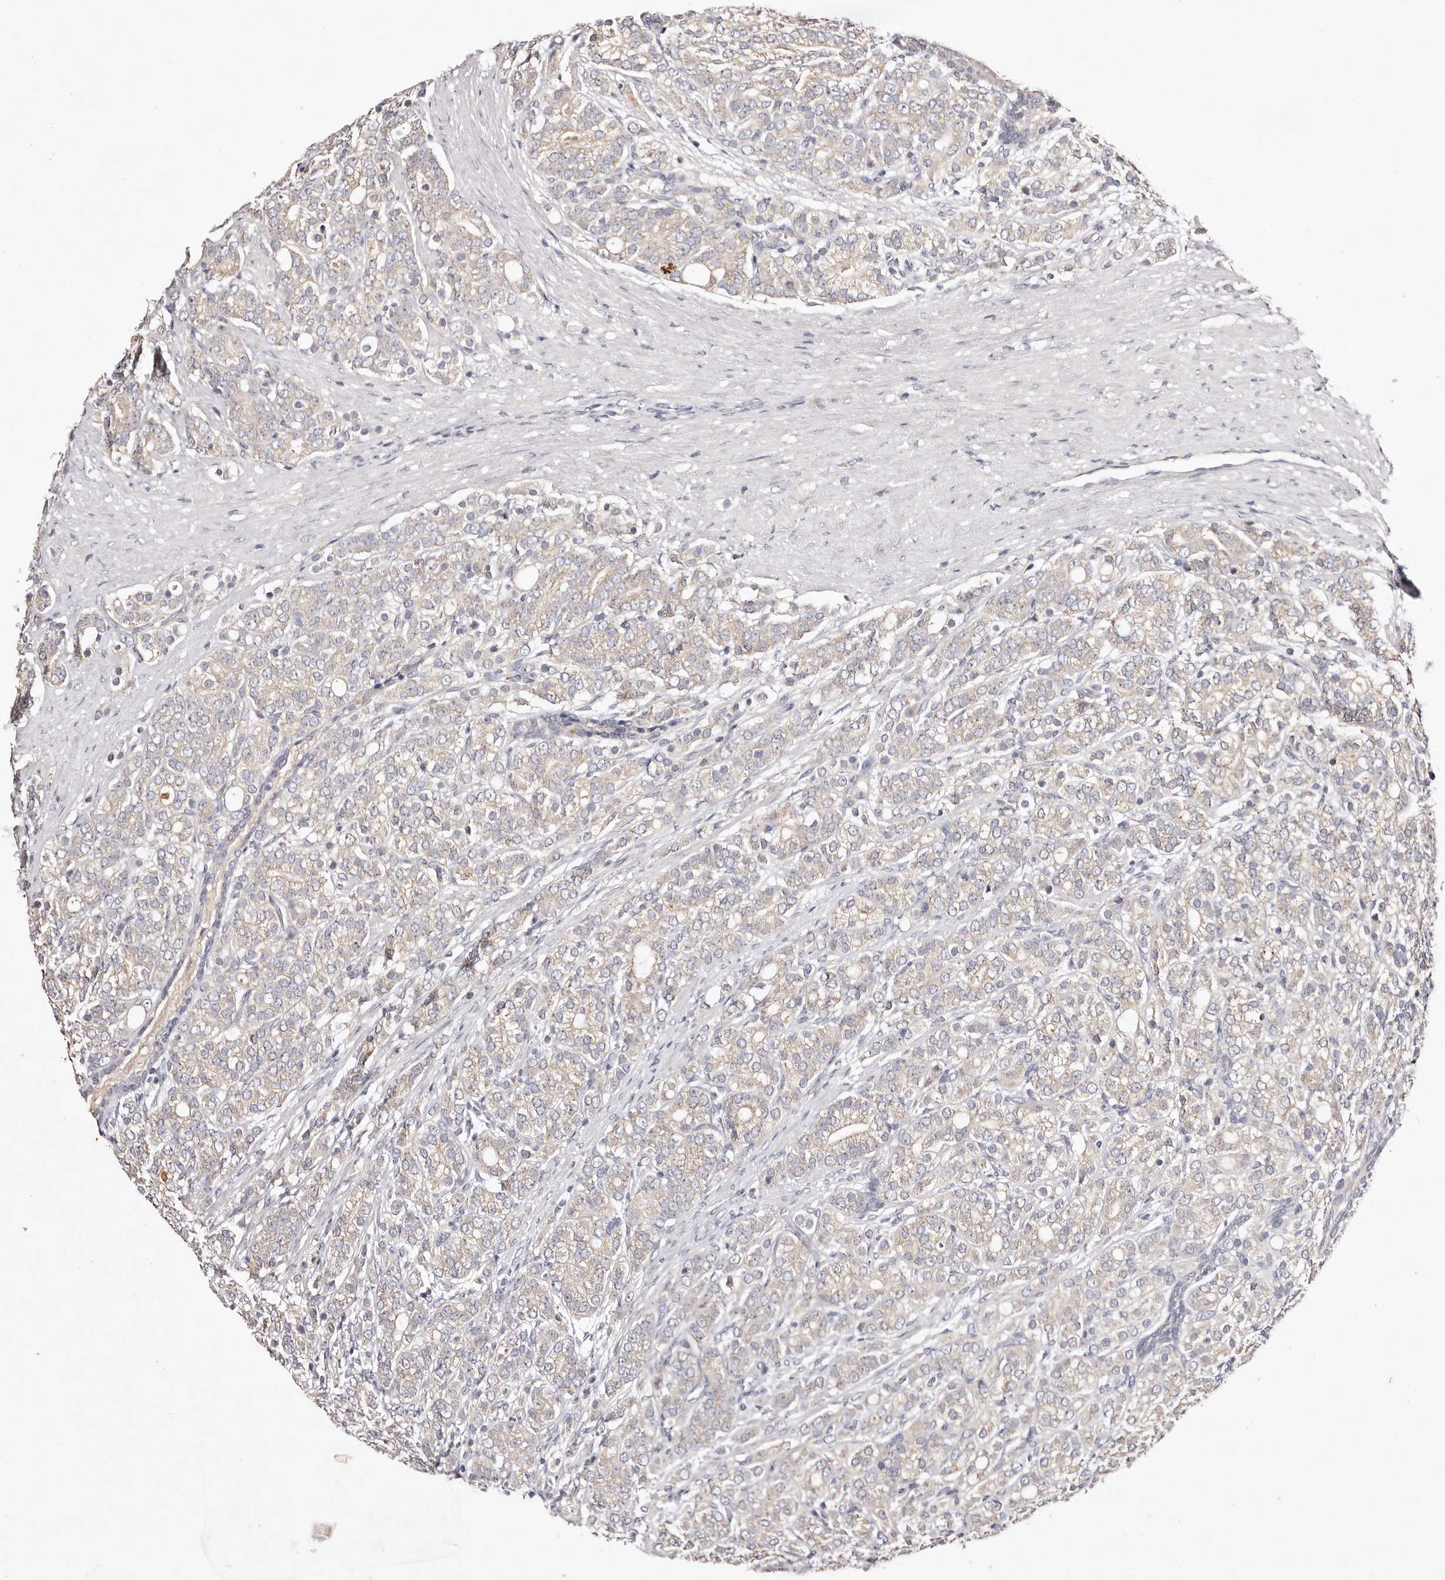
{"staining": {"intensity": "weak", "quantity": "<25%", "location": "cytoplasmic/membranous"}, "tissue": "prostate cancer", "cell_type": "Tumor cells", "image_type": "cancer", "snomed": [{"axis": "morphology", "description": "Adenocarcinoma, High grade"}, {"axis": "topography", "description": "Prostate"}], "caption": "Immunohistochemical staining of human prostate cancer (adenocarcinoma (high-grade)) exhibits no significant positivity in tumor cells. (DAB (3,3'-diaminobenzidine) immunohistochemistry visualized using brightfield microscopy, high magnification).", "gene": "TSC2", "patient": {"sex": "male", "age": 57}}